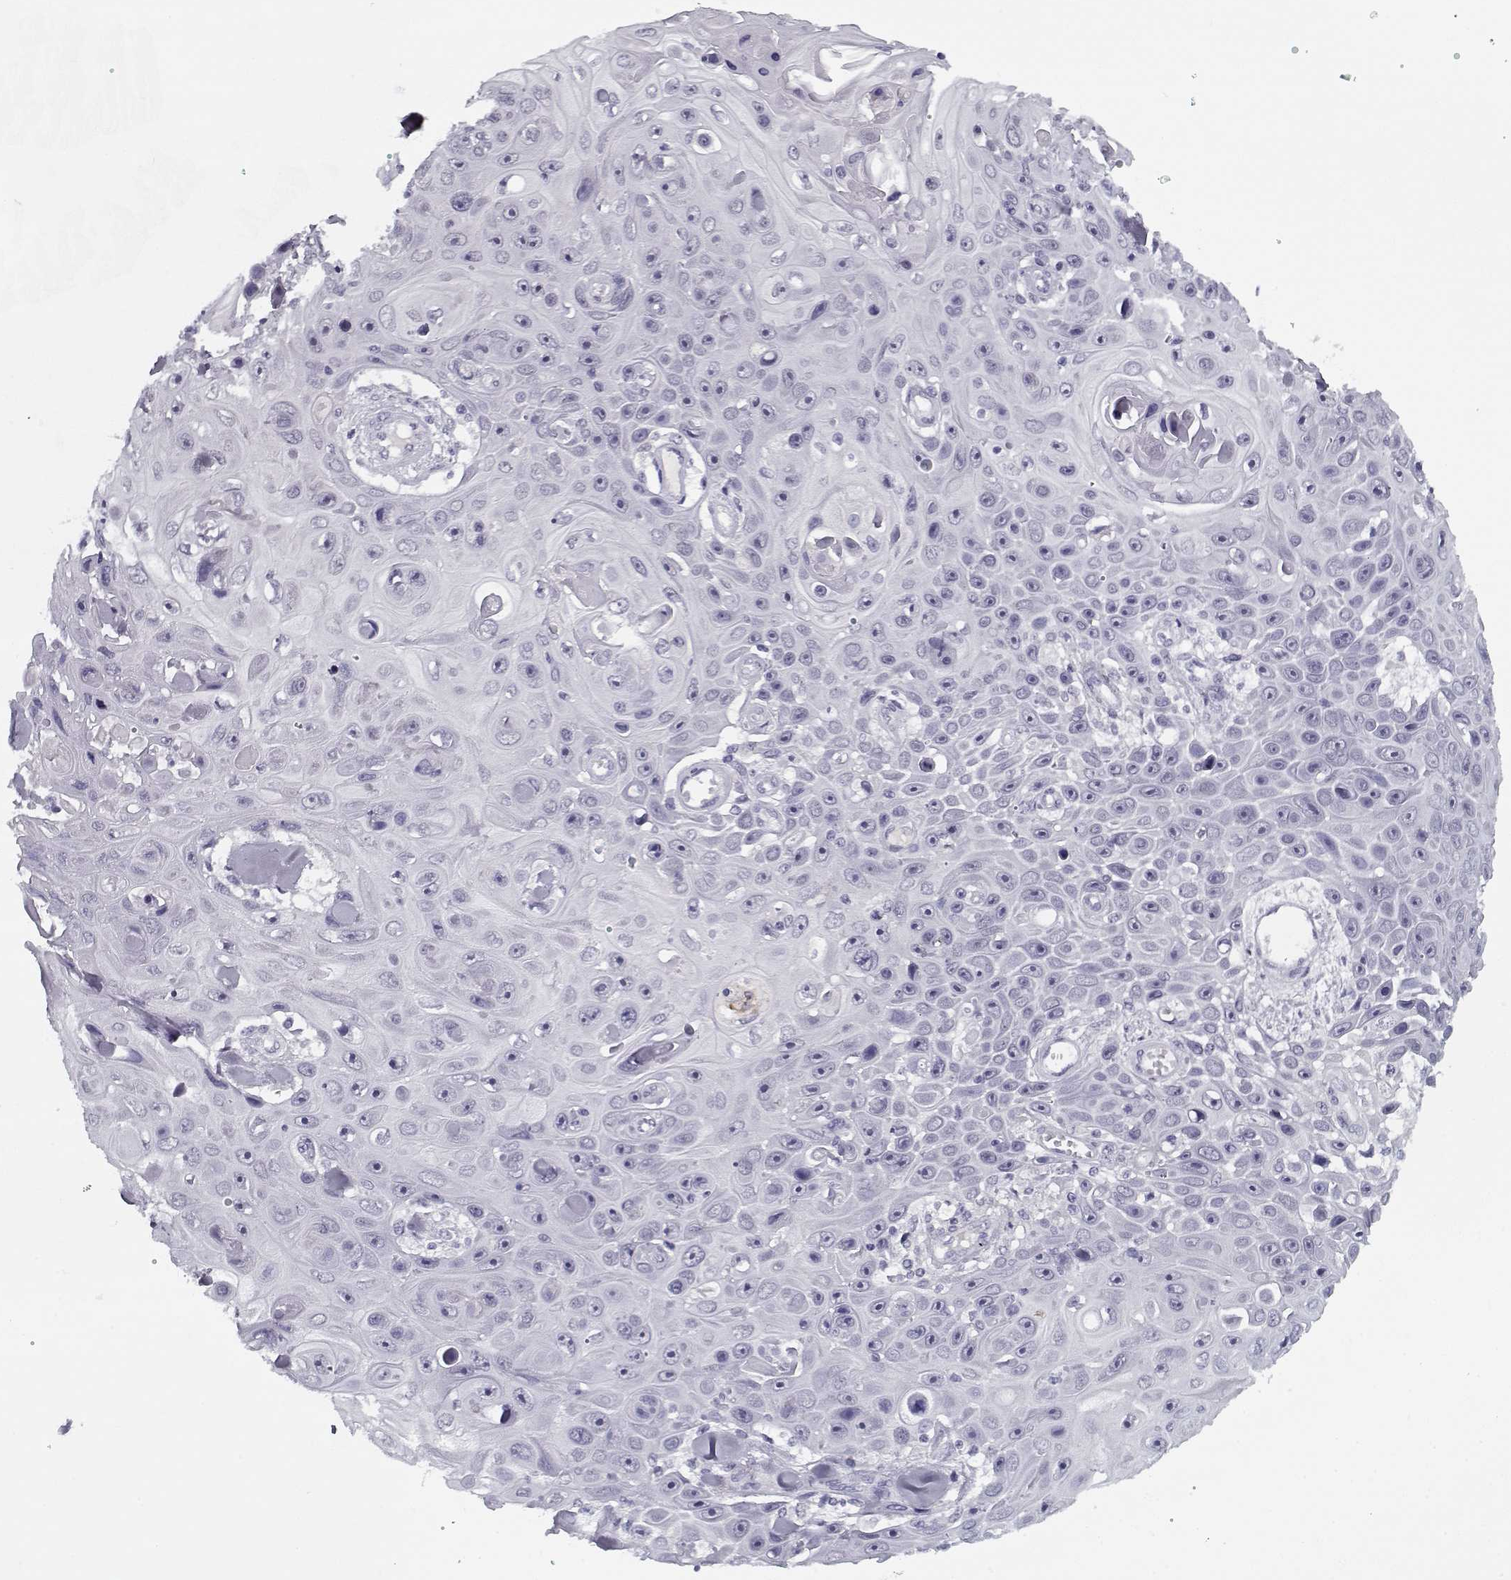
{"staining": {"intensity": "negative", "quantity": "none", "location": "none"}, "tissue": "skin cancer", "cell_type": "Tumor cells", "image_type": "cancer", "snomed": [{"axis": "morphology", "description": "Squamous cell carcinoma, NOS"}, {"axis": "topography", "description": "Skin"}], "caption": "Immunohistochemistry micrograph of neoplastic tissue: skin cancer (squamous cell carcinoma) stained with DAB (3,3'-diaminobenzidine) shows no significant protein staining in tumor cells.", "gene": "SPACA9", "patient": {"sex": "male", "age": 82}}